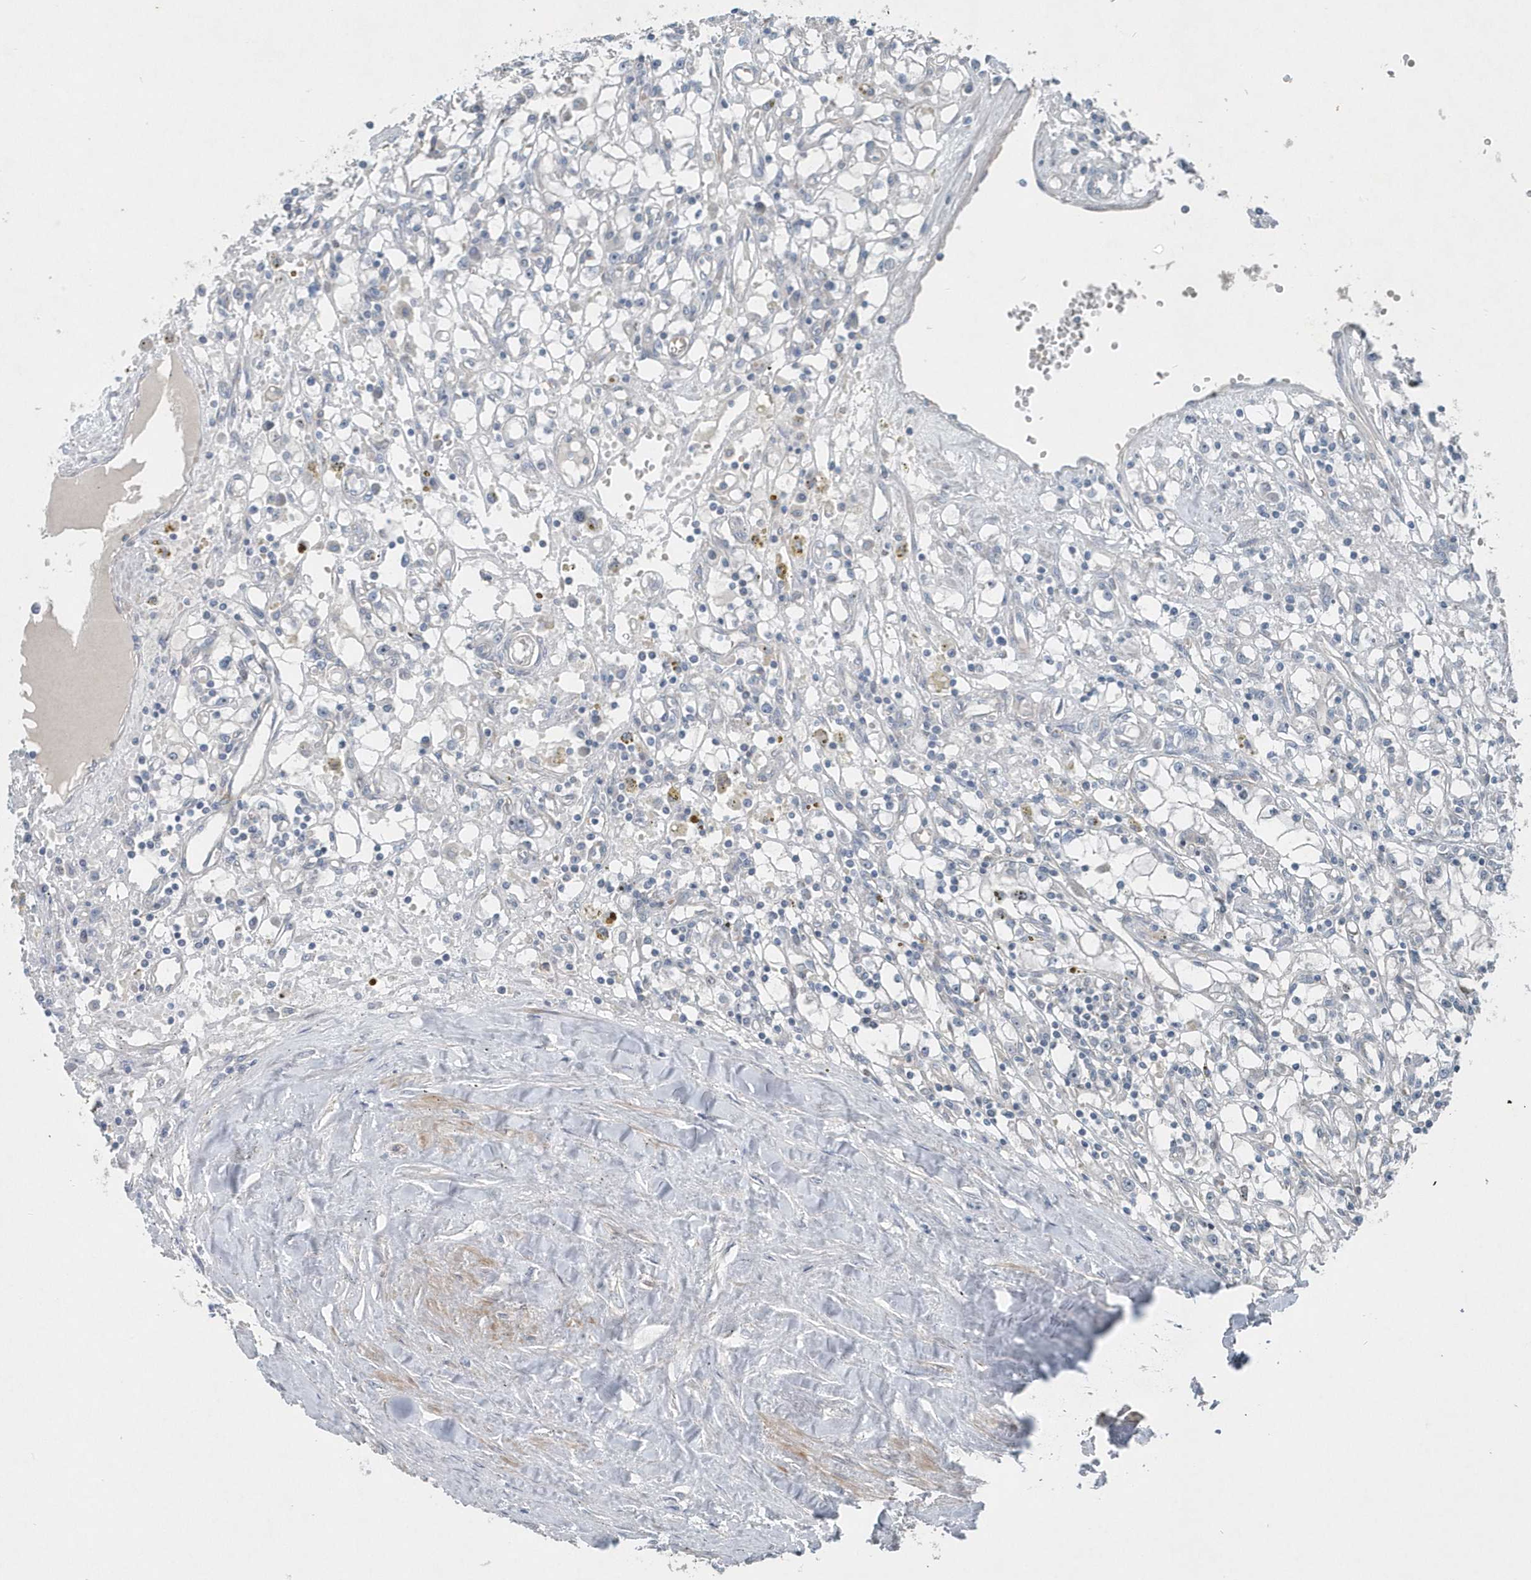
{"staining": {"intensity": "negative", "quantity": "none", "location": "none"}, "tissue": "renal cancer", "cell_type": "Tumor cells", "image_type": "cancer", "snomed": [{"axis": "morphology", "description": "Adenocarcinoma, NOS"}, {"axis": "topography", "description": "Kidney"}], "caption": "An immunohistochemistry histopathology image of renal cancer is shown. There is no staining in tumor cells of renal cancer.", "gene": "MCC", "patient": {"sex": "male", "age": 56}}